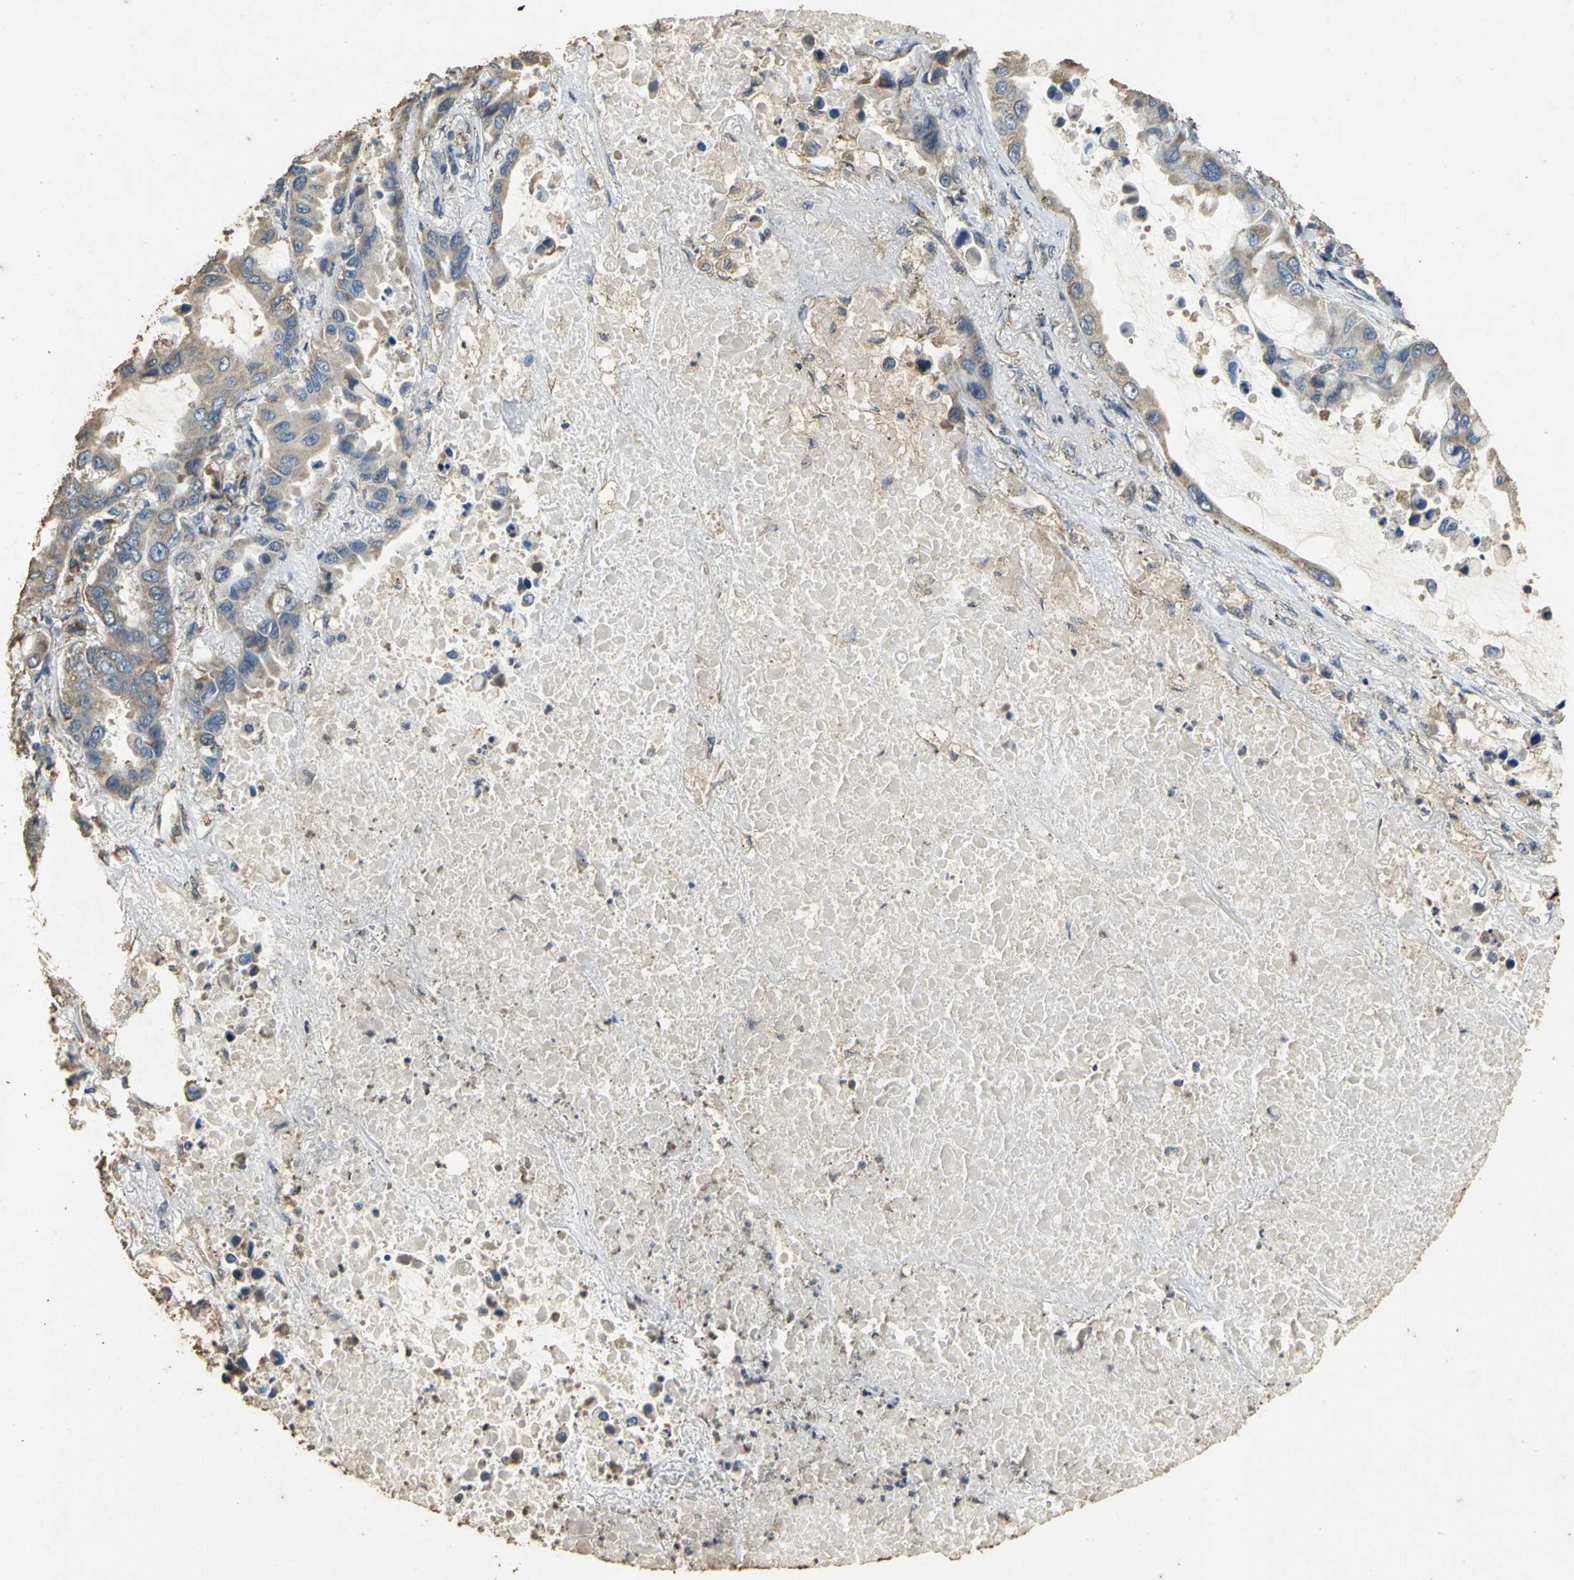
{"staining": {"intensity": "weak", "quantity": "25%-75%", "location": "cytoplasmic/membranous"}, "tissue": "lung cancer", "cell_type": "Tumor cells", "image_type": "cancer", "snomed": [{"axis": "morphology", "description": "Adenocarcinoma, NOS"}, {"axis": "topography", "description": "Lung"}], "caption": "Lung cancer tissue shows weak cytoplasmic/membranous expression in approximately 25%-75% of tumor cells, visualized by immunohistochemistry.", "gene": "ACSL4", "patient": {"sex": "male", "age": 64}}